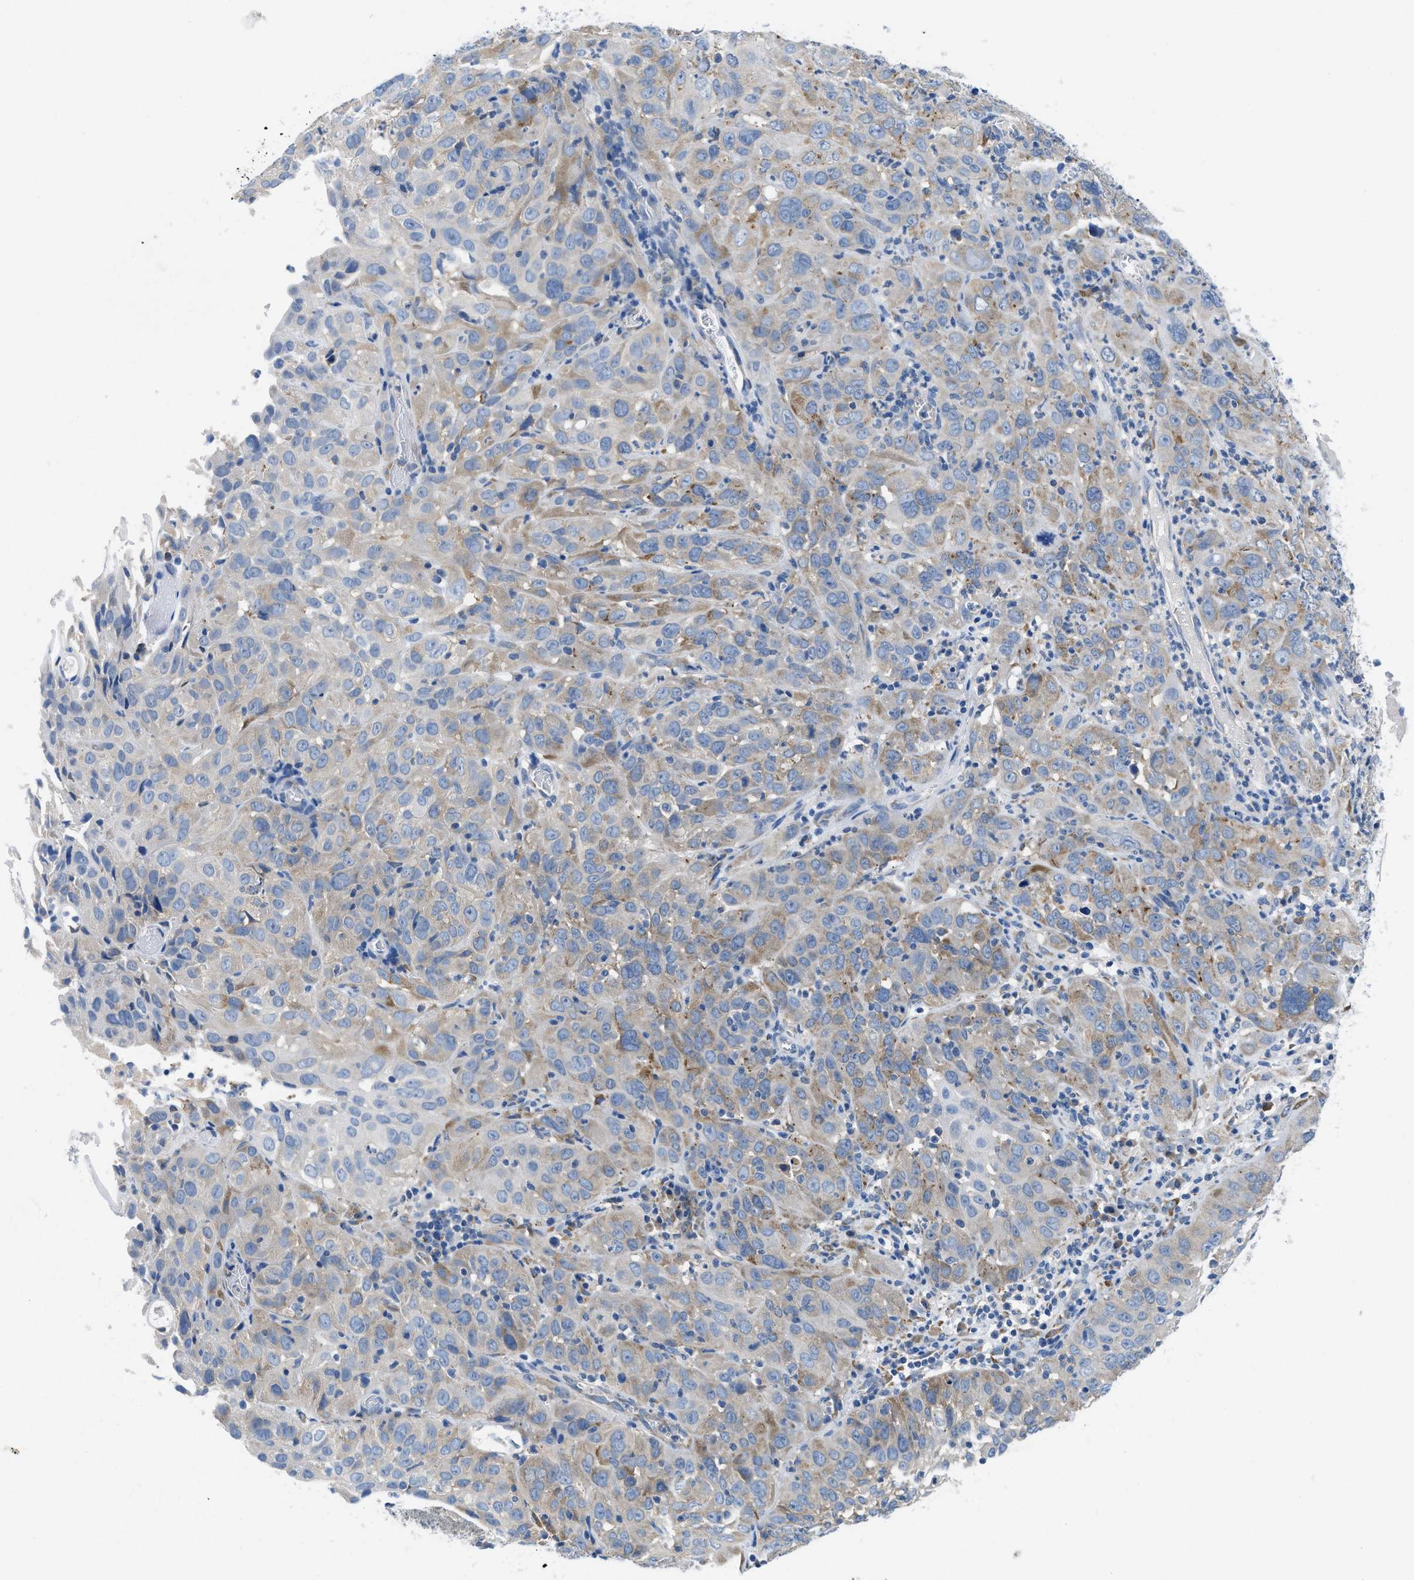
{"staining": {"intensity": "weak", "quantity": "25%-75%", "location": "cytoplasmic/membranous"}, "tissue": "cervical cancer", "cell_type": "Tumor cells", "image_type": "cancer", "snomed": [{"axis": "morphology", "description": "Squamous cell carcinoma, NOS"}, {"axis": "topography", "description": "Cervix"}], "caption": "Approximately 25%-75% of tumor cells in cervical cancer (squamous cell carcinoma) reveal weak cytoplasmic/membranous protein staining as visualized by brown immunohistochemical staining.", "gene": "BNC2", "patient": {"sex": "female", "age": 32}}